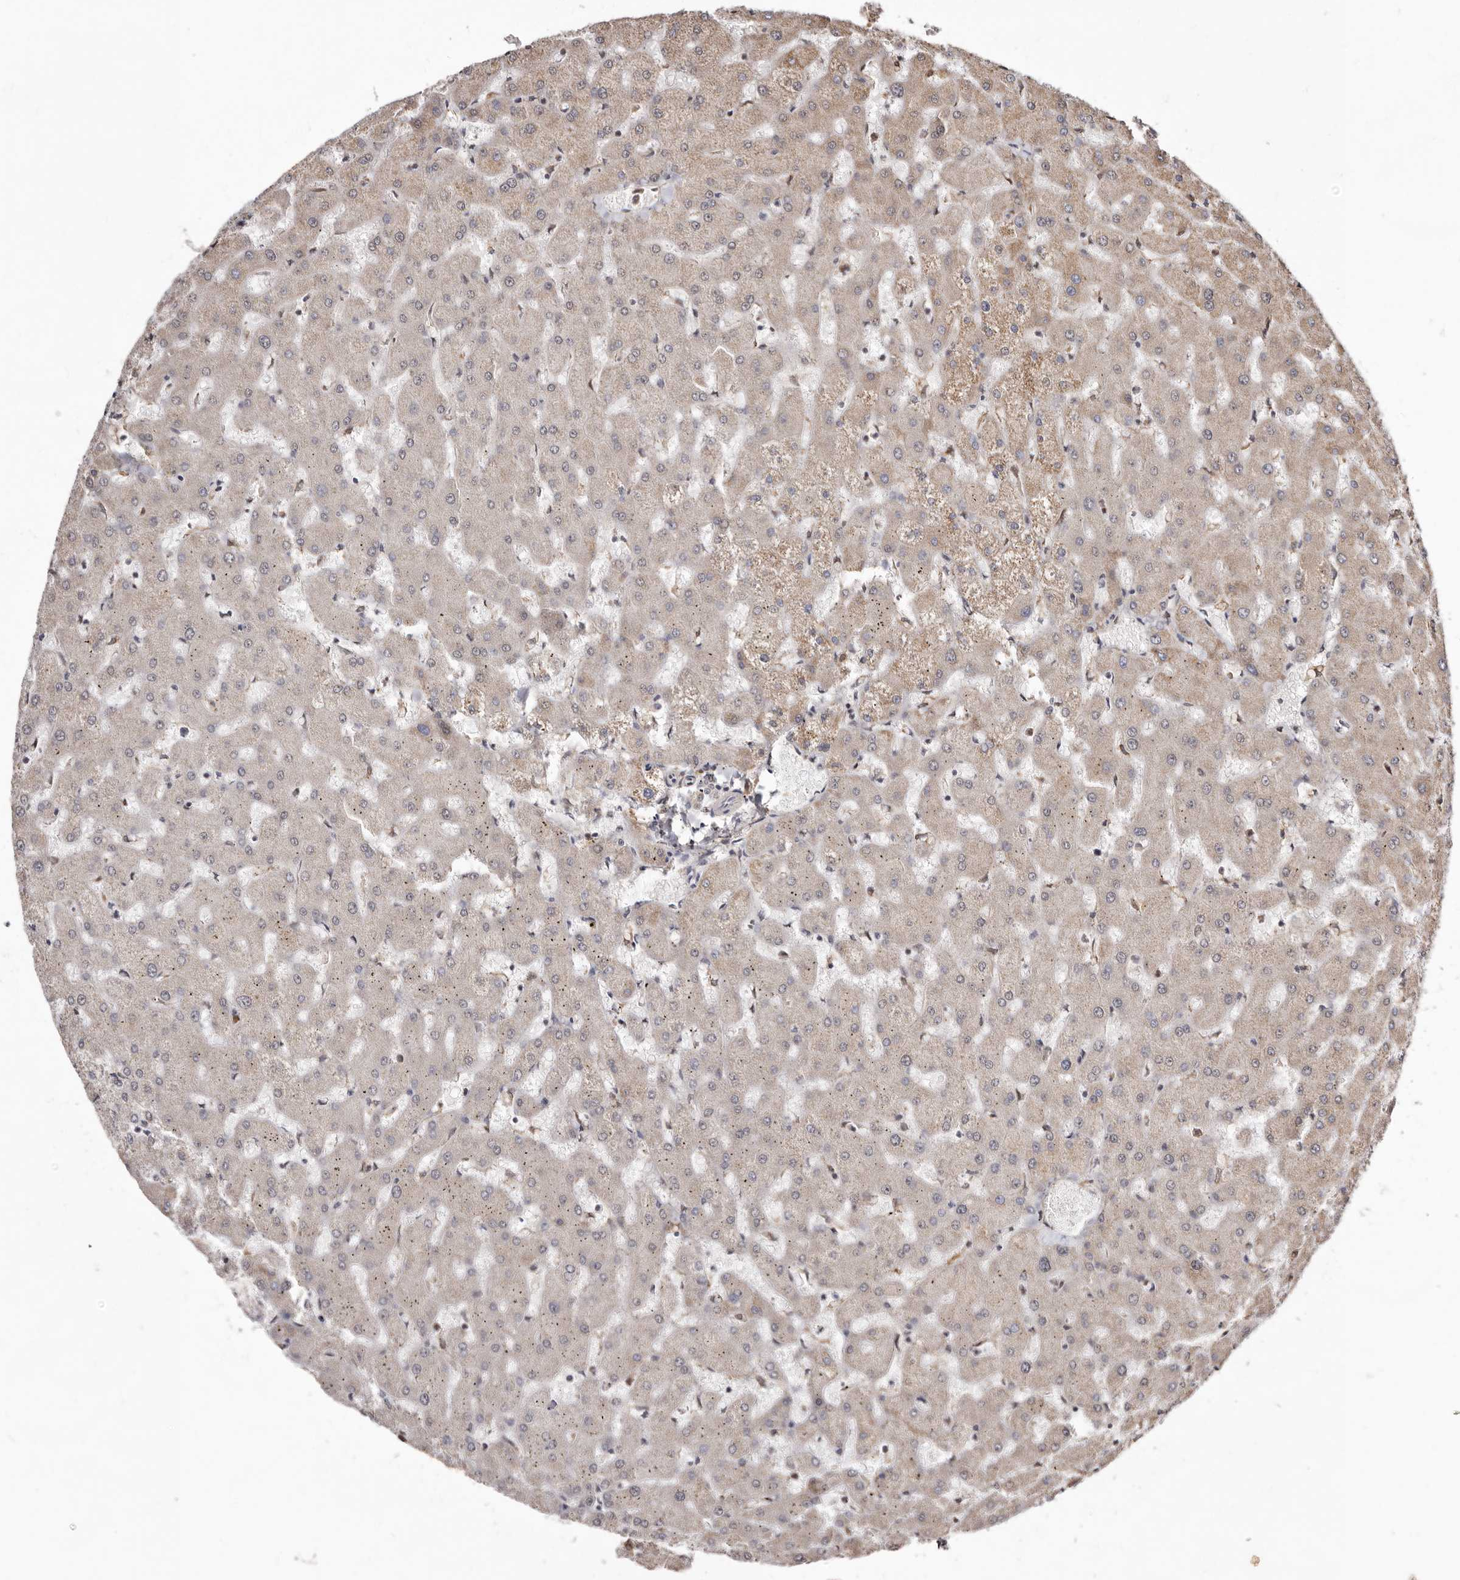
{"staining": {"intensity": "weak", "quantity": ">75%", "location": "cytoplasmic/membranous"}, "tissue": "liver", "cell_type": "Cholangiocytes", "image_type": "normal", "snomed": [{"axis": "morphology", "description": "Normal tissue, NOS"}, {"axis": "topography", "description": "Liver"}], "caption": "Liver stained with DAB IHC displays low levels of weak cytoplasmic/membranous expression in approximately >75% of cholangiocytes.", "gene": "RRM2B", "patient": {"sex": "female", "age": 63}}